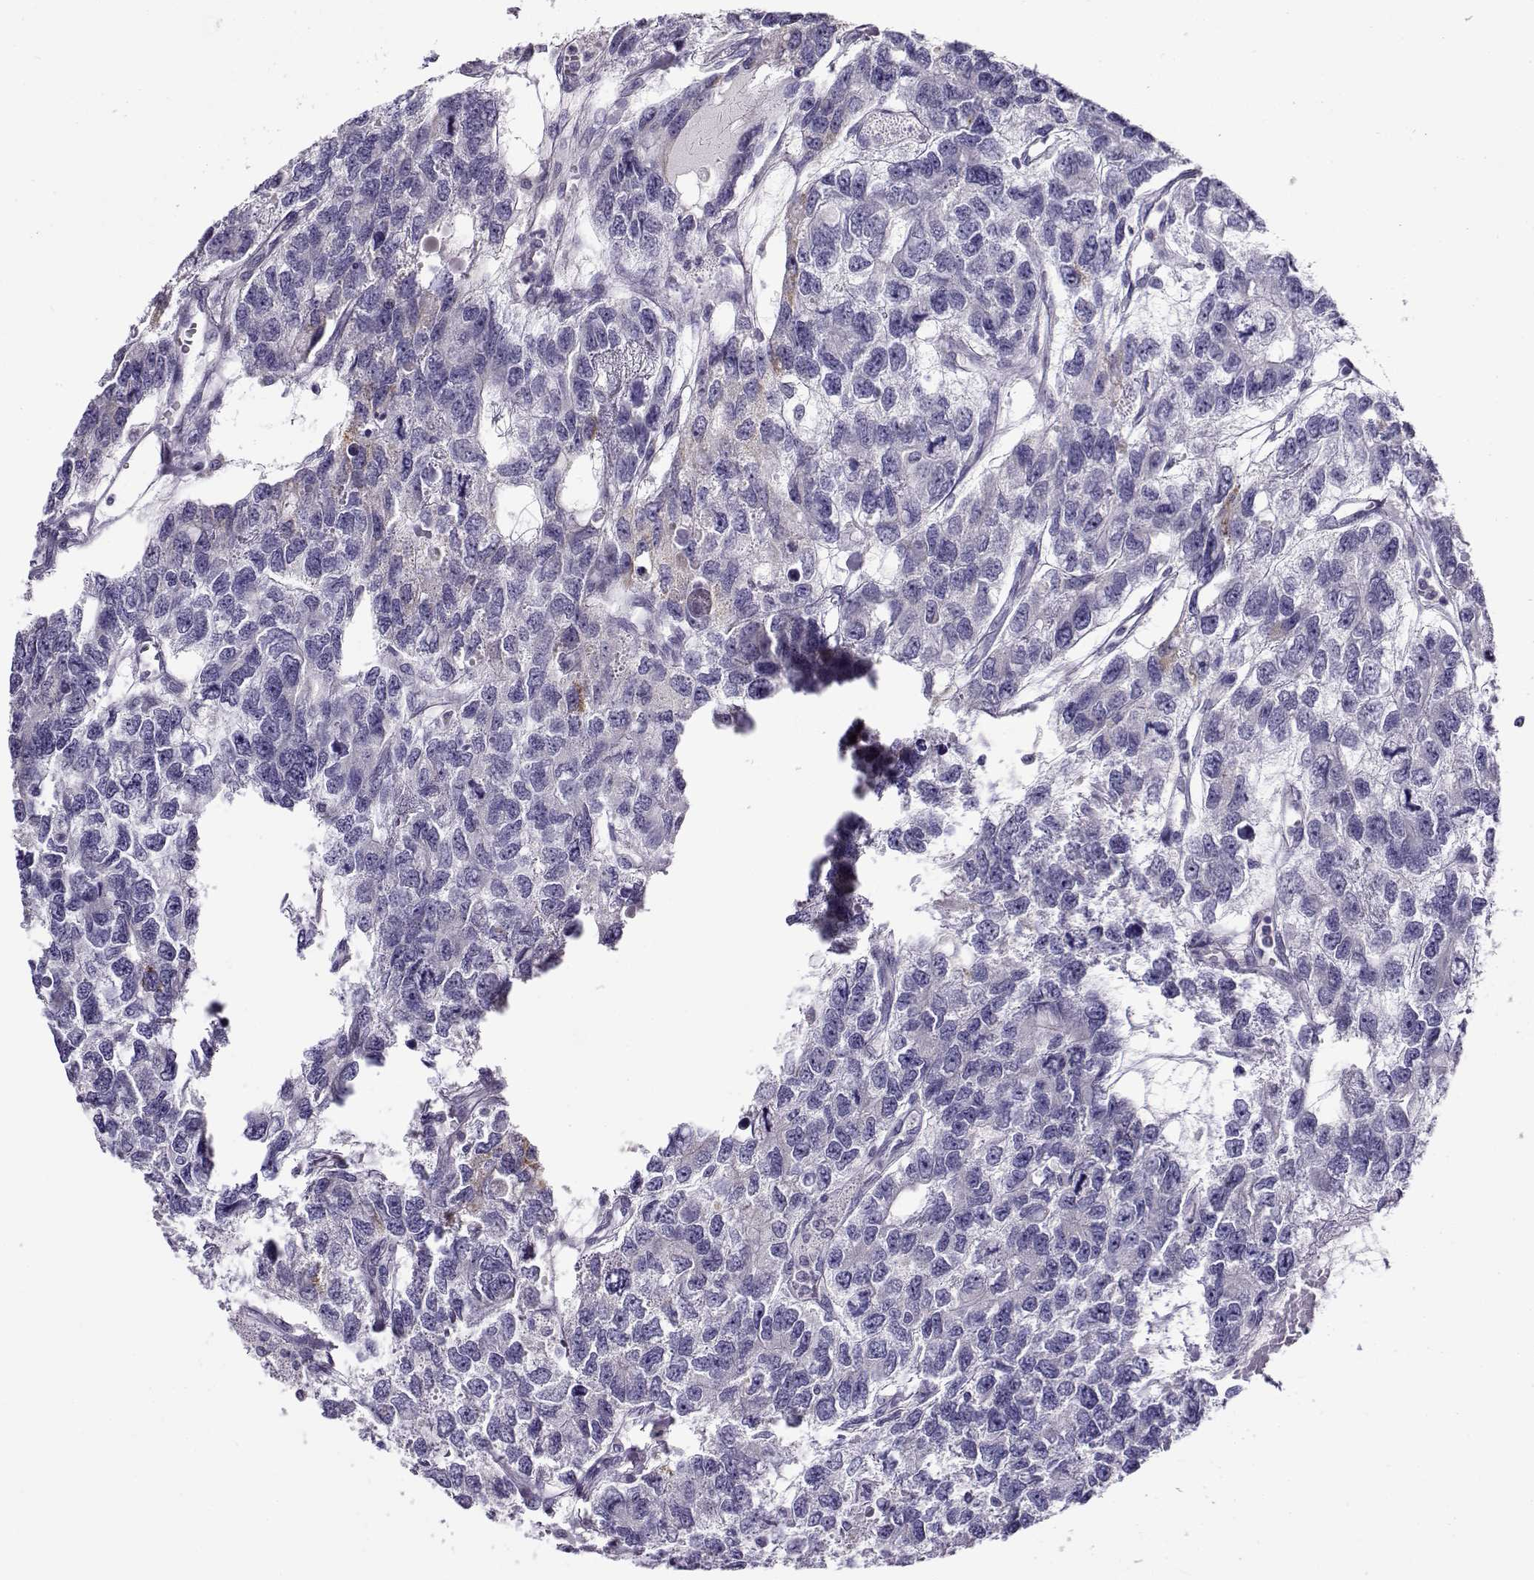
{"staining": {"intensity": "negative", "quantity": "none", "location": "none"}, "tissue": "testis cancer", "cell_type": "Tumor cells", "image_type": "cancer", "snomed": [{"axis": "morphology", "description": "Seminoma, NOS"}, {"axis": "topography", "description": "Testis"}], "caption": "Tumor cells show no significant expression in testis seminoma. Brightfield microscopy of immunohistochemistry (IHC) stained with DAB (brown) and hematoxylin (blue), captured at high magnification.", "gene": "FEZF1", "patient": {"sex": "male", "age": 52}}